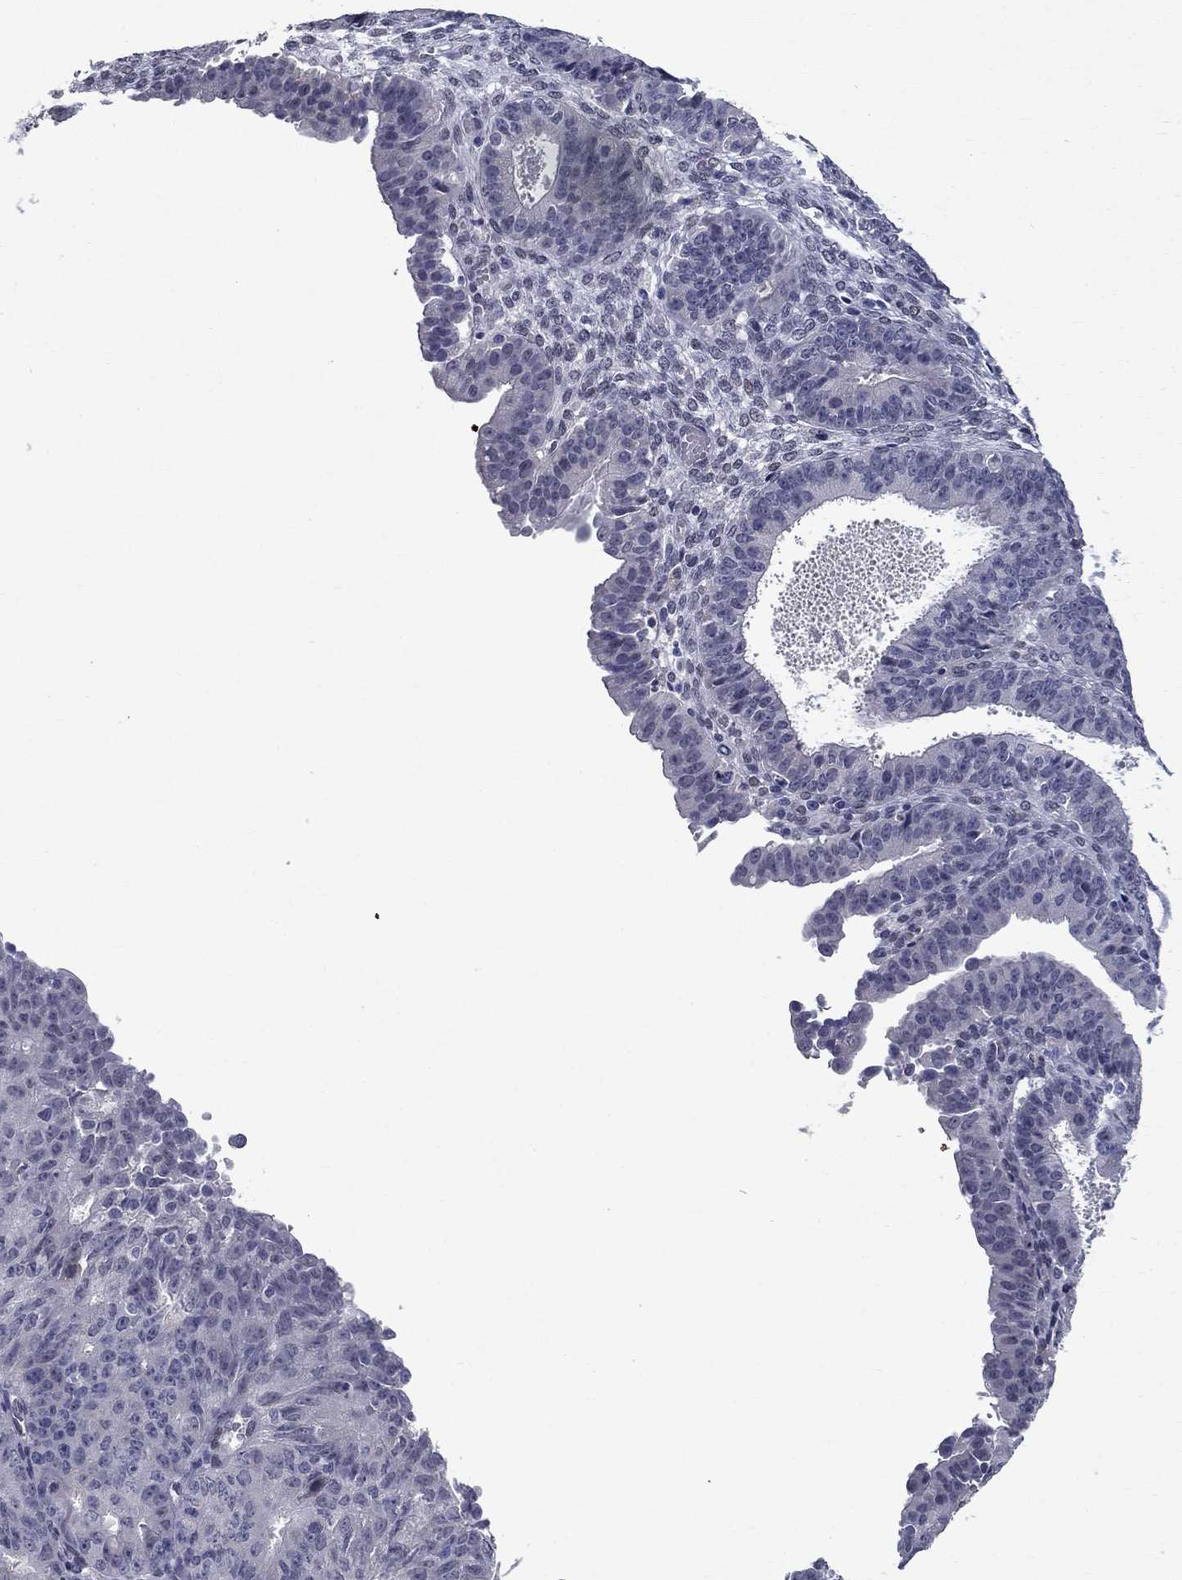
{"staining": {"intensity": "negative", "quantity": "none", "location": "none"}, "tissue": "ovarian cancer", "cell_type": "Tumor cells", "image_type": "cancer", "snomed": [{"axis": "morphology", "description": "Carcinoma, endometroid"}, {"axis": "topography", "description": "Ovary"}], "caption": "IHC image of human ovarian cancer stained for a protein (brown), which displays no positivity in tumor cells.", "gene": "RBFOX1", "patient": {"sex": "female", "age": 42}}